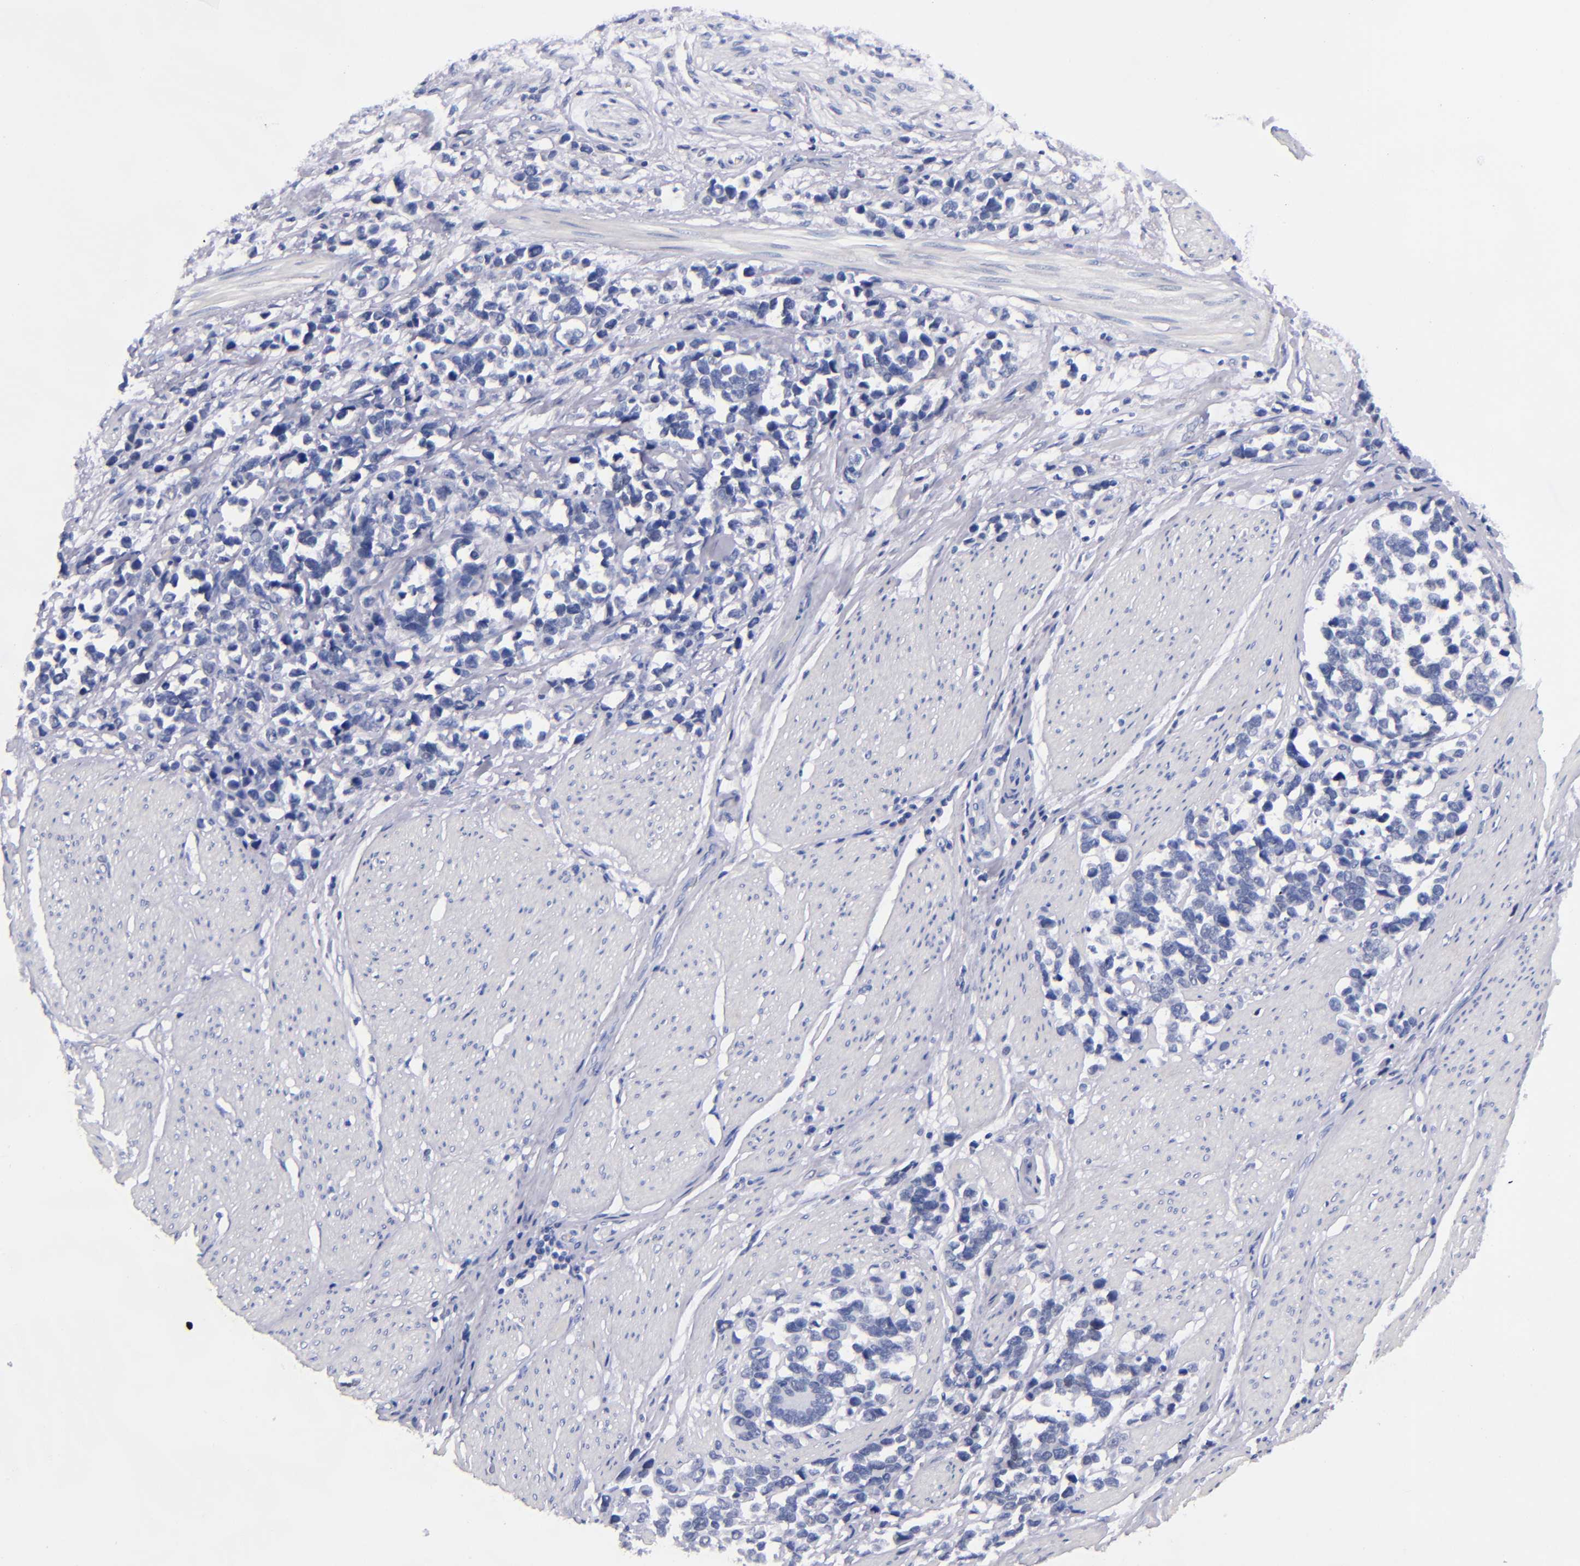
{"staining": {"intensity": "negative", "quantity": "none", "location": "none"}, "tissue": "stomach cancer", "cell_type": "Tumor cells", "image_type": "cancer", "snomed": [{"axis": "morphology", "description": "Adenocarcinoma, NOS"}, {"axis": "topography", "description": "Stomach, upper"}], "caption": "Image shows no protein staining in tumor cells of stomach cancer (adenocarcinoma) tissue.", "gene": "MCM7", "patient": {"sex": "male", "age": 71}}